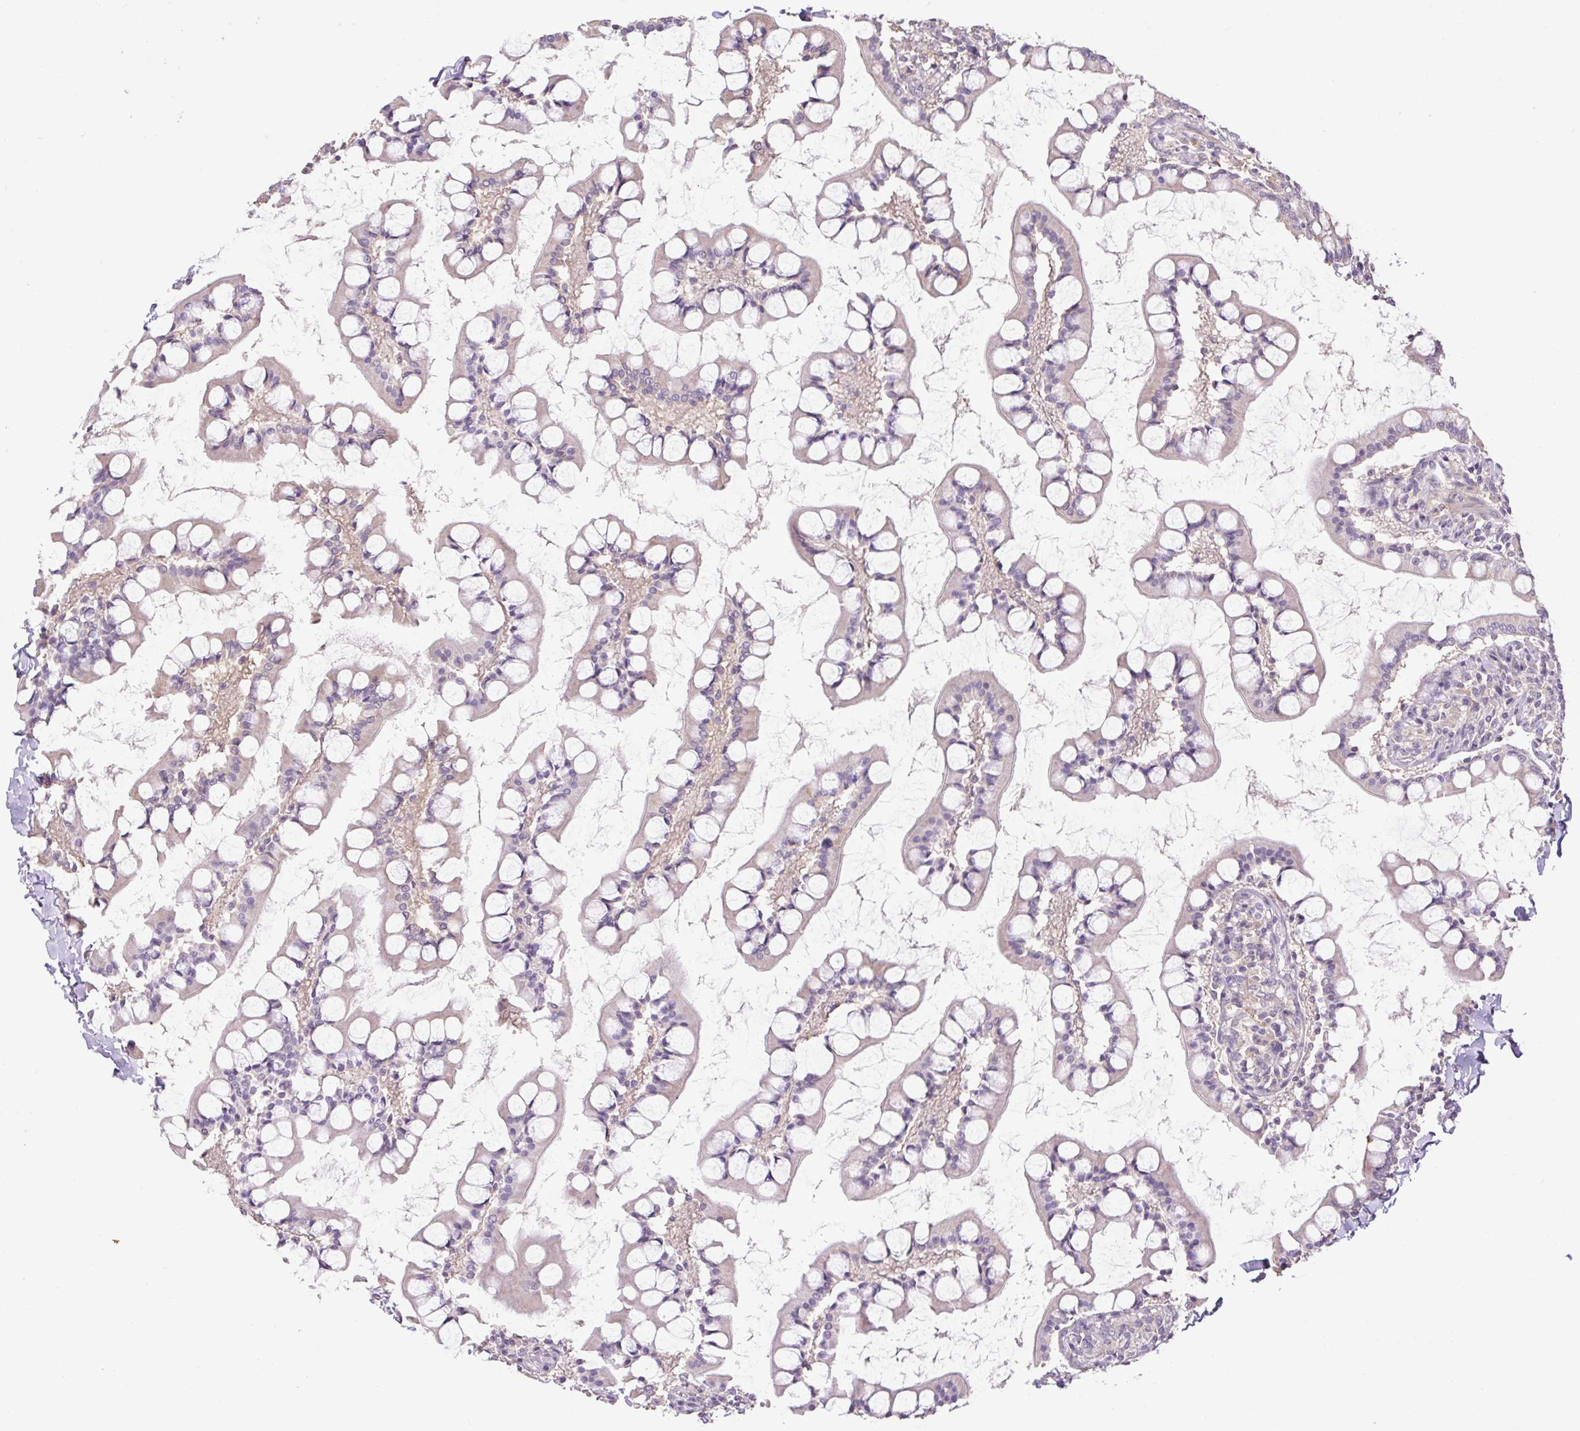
{"staining": {"intensity": "moderate", "quantity": "25%-75%", "location": "cytoplasmic/membranous"}, "tissue": "small intestine", "cell_type": "Glandular cells", "image_type": "normal", "snomed": [{"axis": "morphology", "description": "Normal tissue, NOS"}, {"axis": "topography", "description": "Small intestine"}], "caption": "This micrograph shows normal small intestine stained with IHC to label a protein in brown. The cytoplasmic/membranous of glandular cells show moderate positivity for the protein. Nuclei are counter-stained blue.", "gene": "COX8A", "patient": {"sex": "male", "age": 52}}